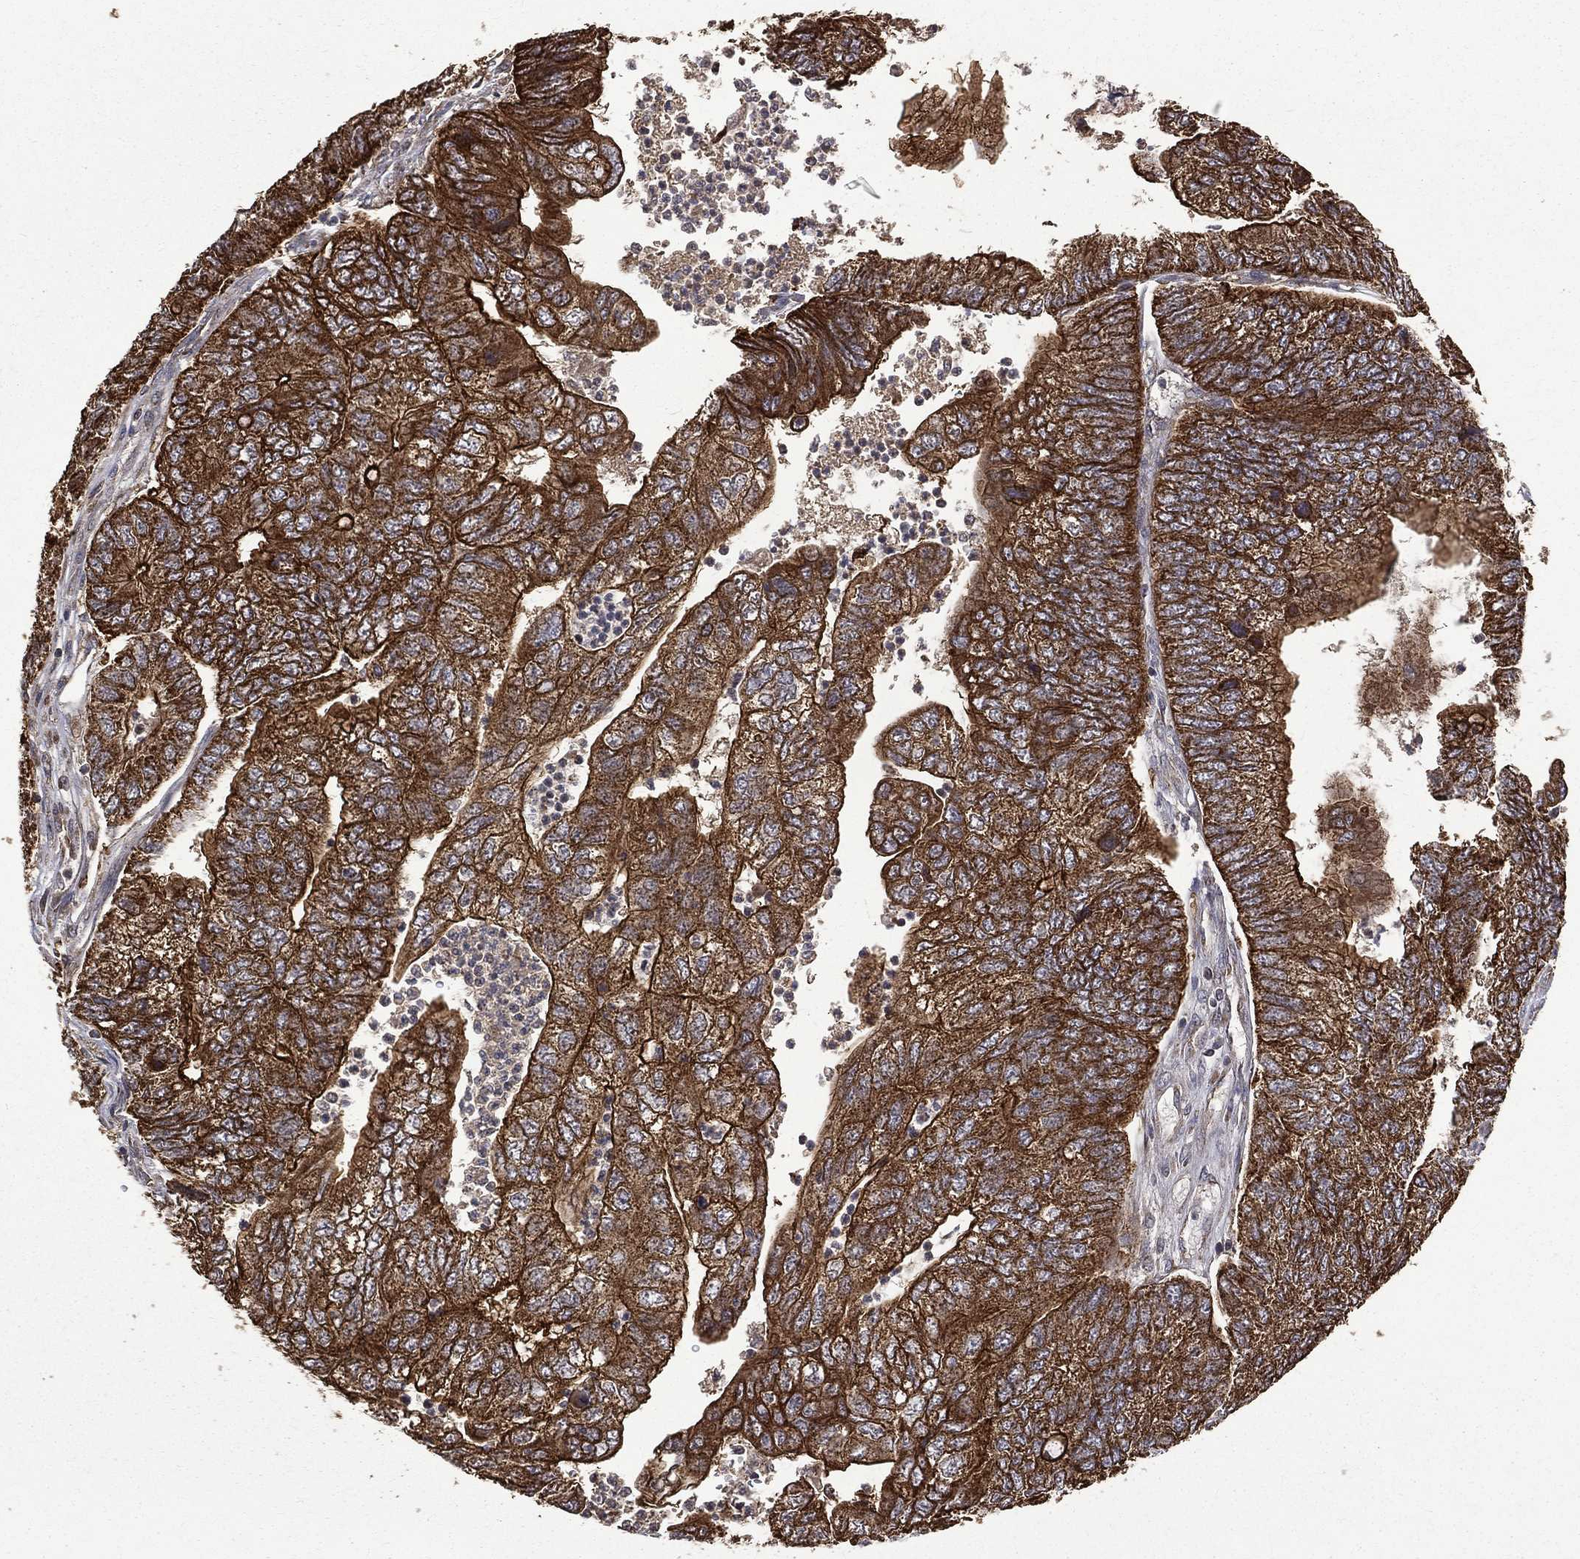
{"staining": {"intensity": "strong", "quantity": ">75%", "location": "cytoplasmic/membranous"}, "tissue": "colorectal cancer", "cell_type": "Tumor cells", "image_type": "cancer", "snomed": [{"axis": "morphology", "description": "Adenocarcinoma, NOS"}, {"axis": "topography", "description": "Colon"}], "caption": "Immunohistochemistry micrograph of human colorectal cancer stained for a protein (brown), which demonstrates high levels of strong cytoplasmic/membranous staining in about >75% of tumor cells.", "gene": "RPGR", "patient": {"sex": "female", "age": 67}}